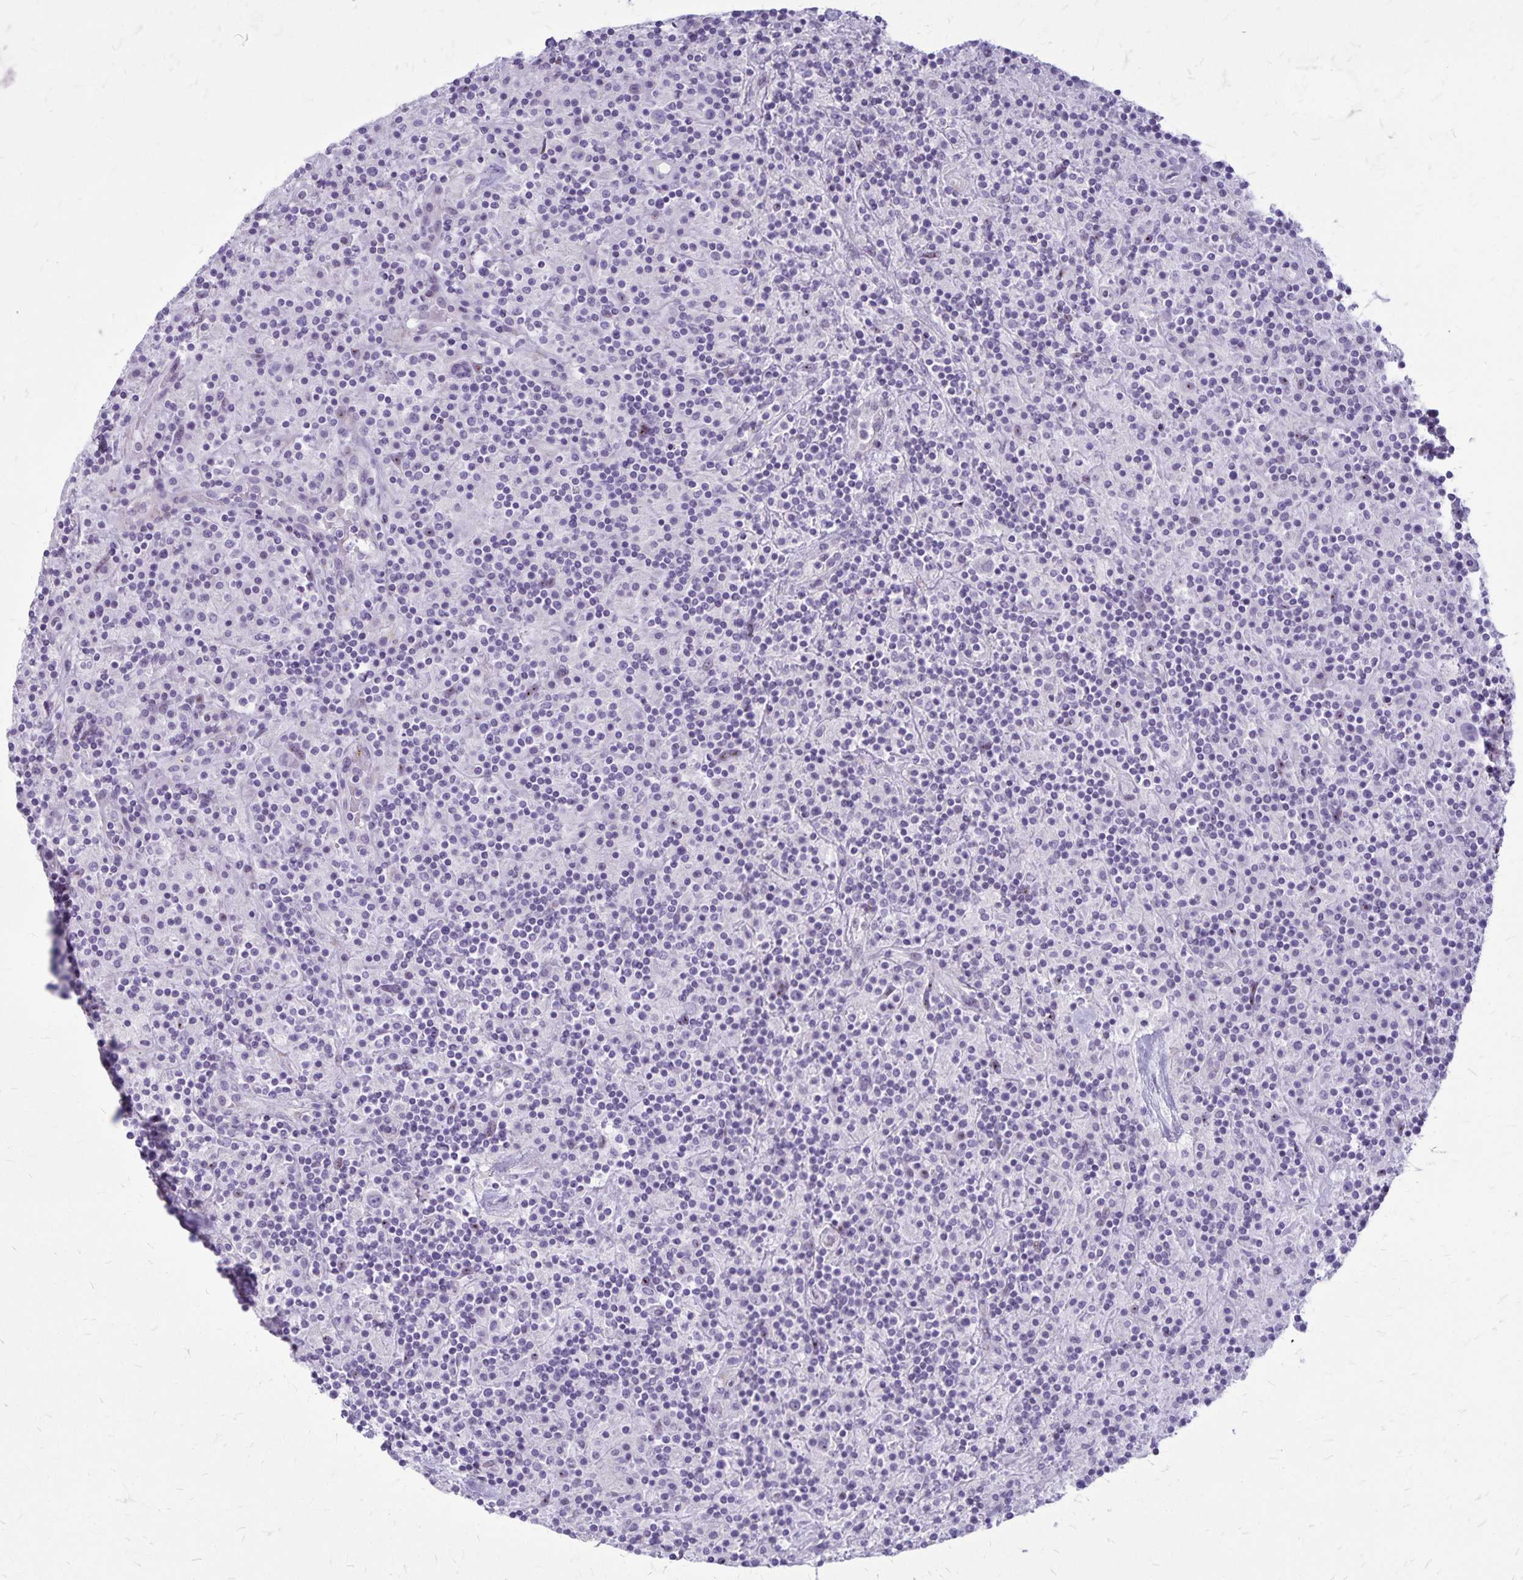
{"staining": {"intensity": "negative", "quantity": "none", "location": "none"}, "tissue": "lymphoma", "cell_type": "Tumor cells", "image_type": "cancer", "snomed": [{"axis": "morphology", "description": "Hodgkin's disease, NOS"}, {"axis": "topography", "description": "Lymph node"}], "caption": "Immunohistochemical staining of Hodgkin's disease exhibits no significant expression in tumor cells. (Stains: DAB (3,3'-diaminobenzidine) immunohistochemistry (IHC) with hematoxylin counter stain, Microscopy: brightfield microscopy at high magnification).", "gene": "GP9", "patient": {"sex": "male", "age": 70}}